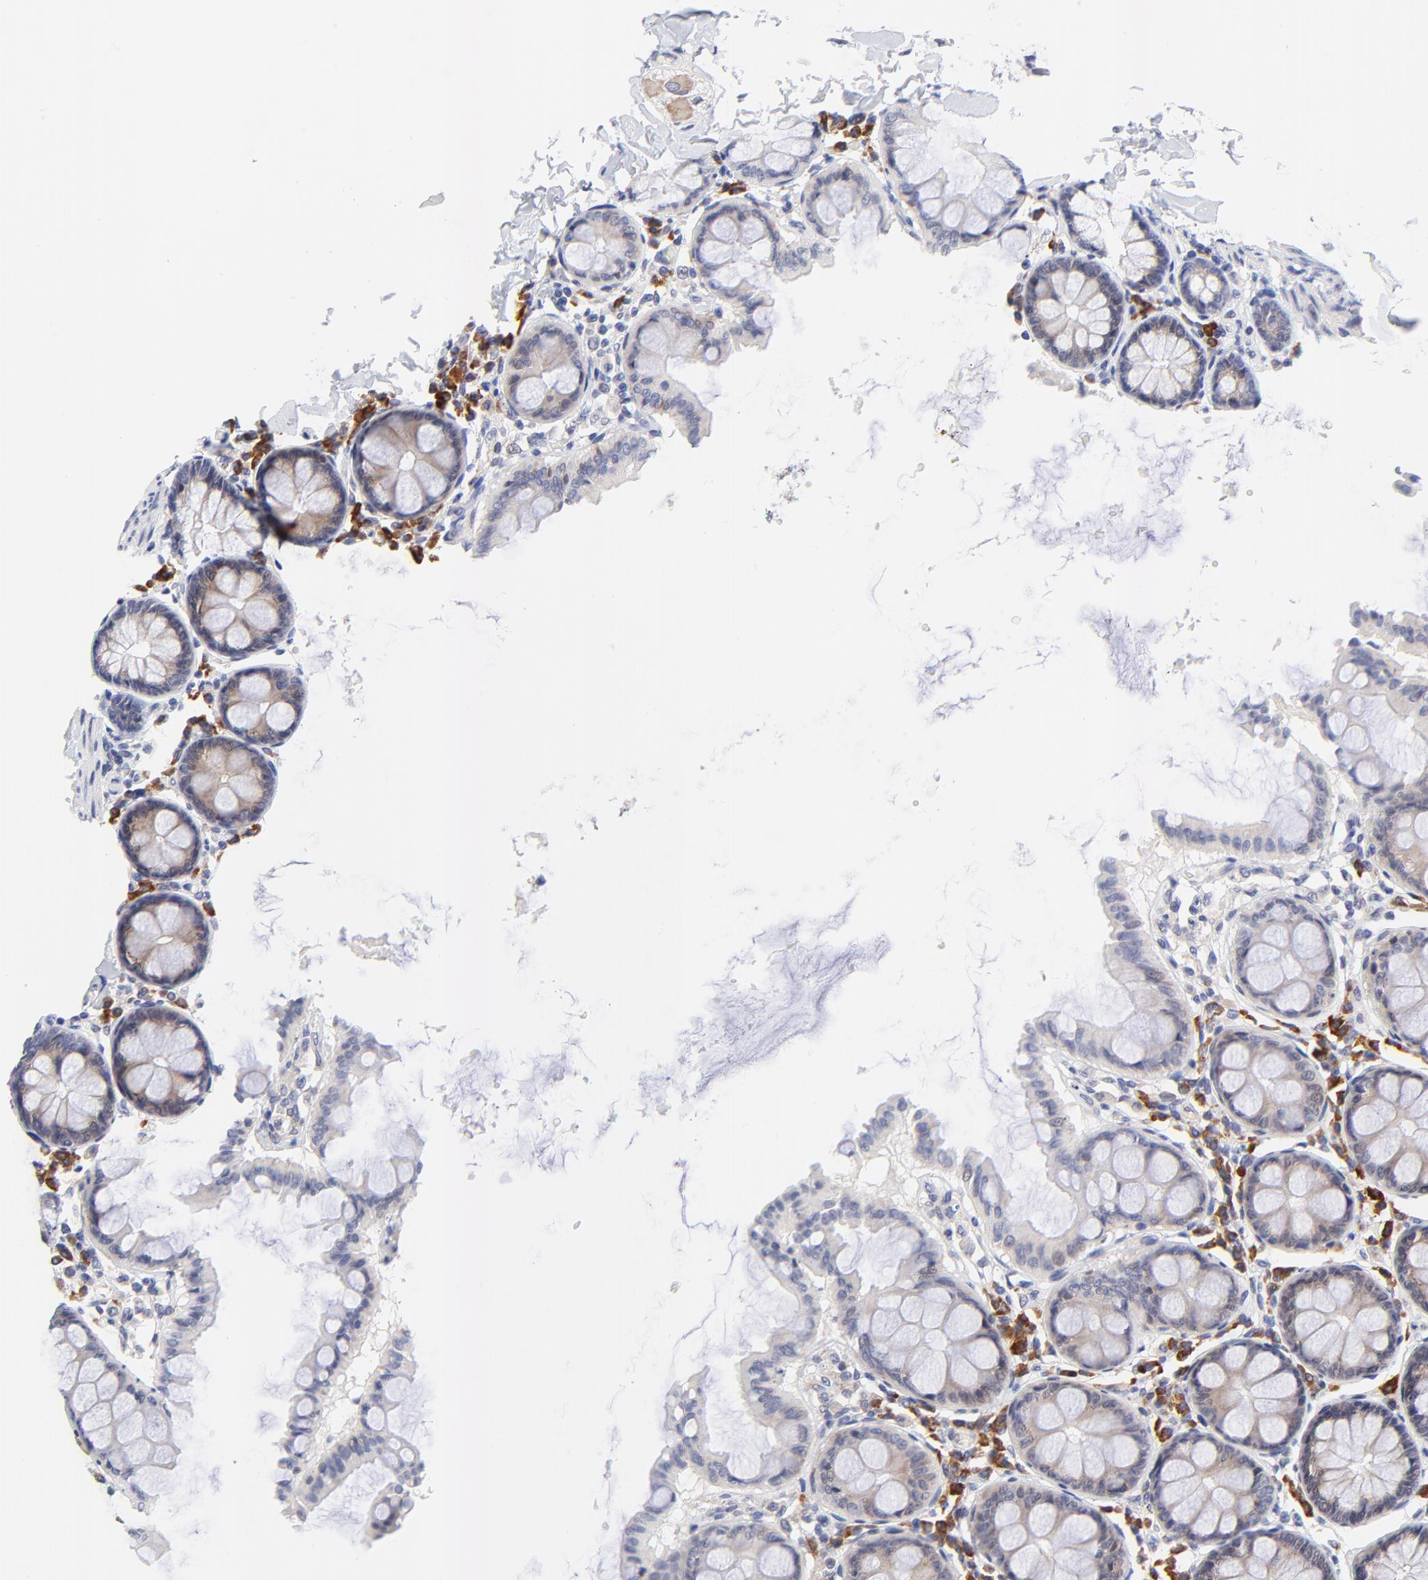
{"staining": {"intensity": "negative", "quantity": "none", "location": "none"}, "tissue": "colon", "cell_type": "Endothelial cells", "image_type": "normal", "snomed": [{"axis": "morphology", "description": "Normal tissue, NOS"}, {"axis": "topography", "description": "Colon"}], "caption": "DAB immunohistochemical staining of normal human colon reveals no significant expression in endothelial cells. (Brightfield microscopy of DAB immunohistochemistry at high magnification).", "gene": "AFF2", "patient": {"sex": "female", "age": 61}}